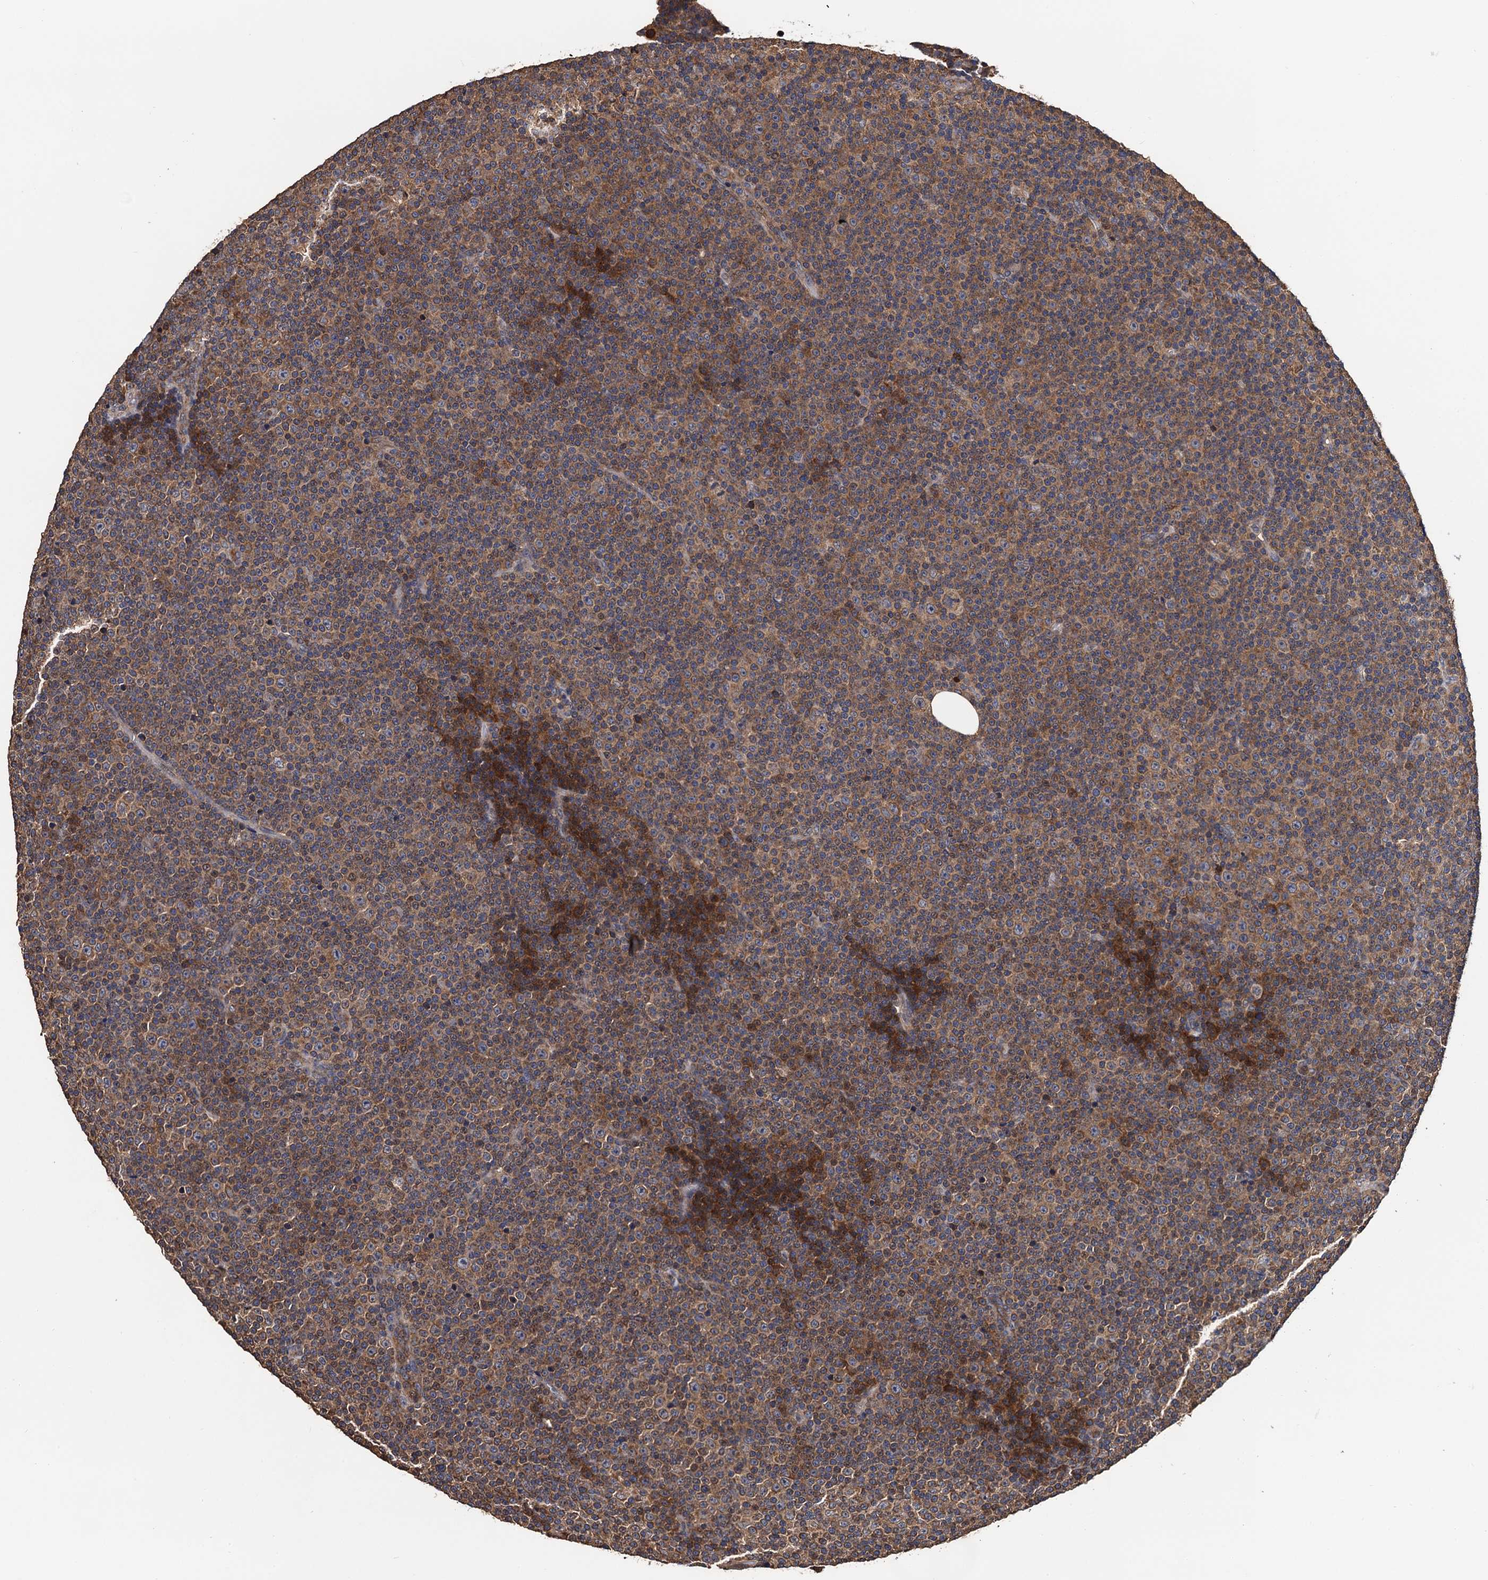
{"staining": {"intensity": "moderate", "quantity": ">75%", "location": "cytoplasmic/membranous"}, "tissue": "lymphoma", "cell_type": "Tumor cells", "image_type": "cancer", "snomed": [{"axis": "morphology", "description": "Malignant lymphoma, non-Hodgkin's type, Low grade"}, {"axis": "topography", "description": "Lymph node"}], "caption": "Immunohistochemistry micrograph of lymphoma stained for a protein (brown), which displays medium levels of moderate cytoplasmic/membranous positivity in about >75% of tumor cells.", "gene": "RGS11", "patient": {"sex": "female", "age": 67}}